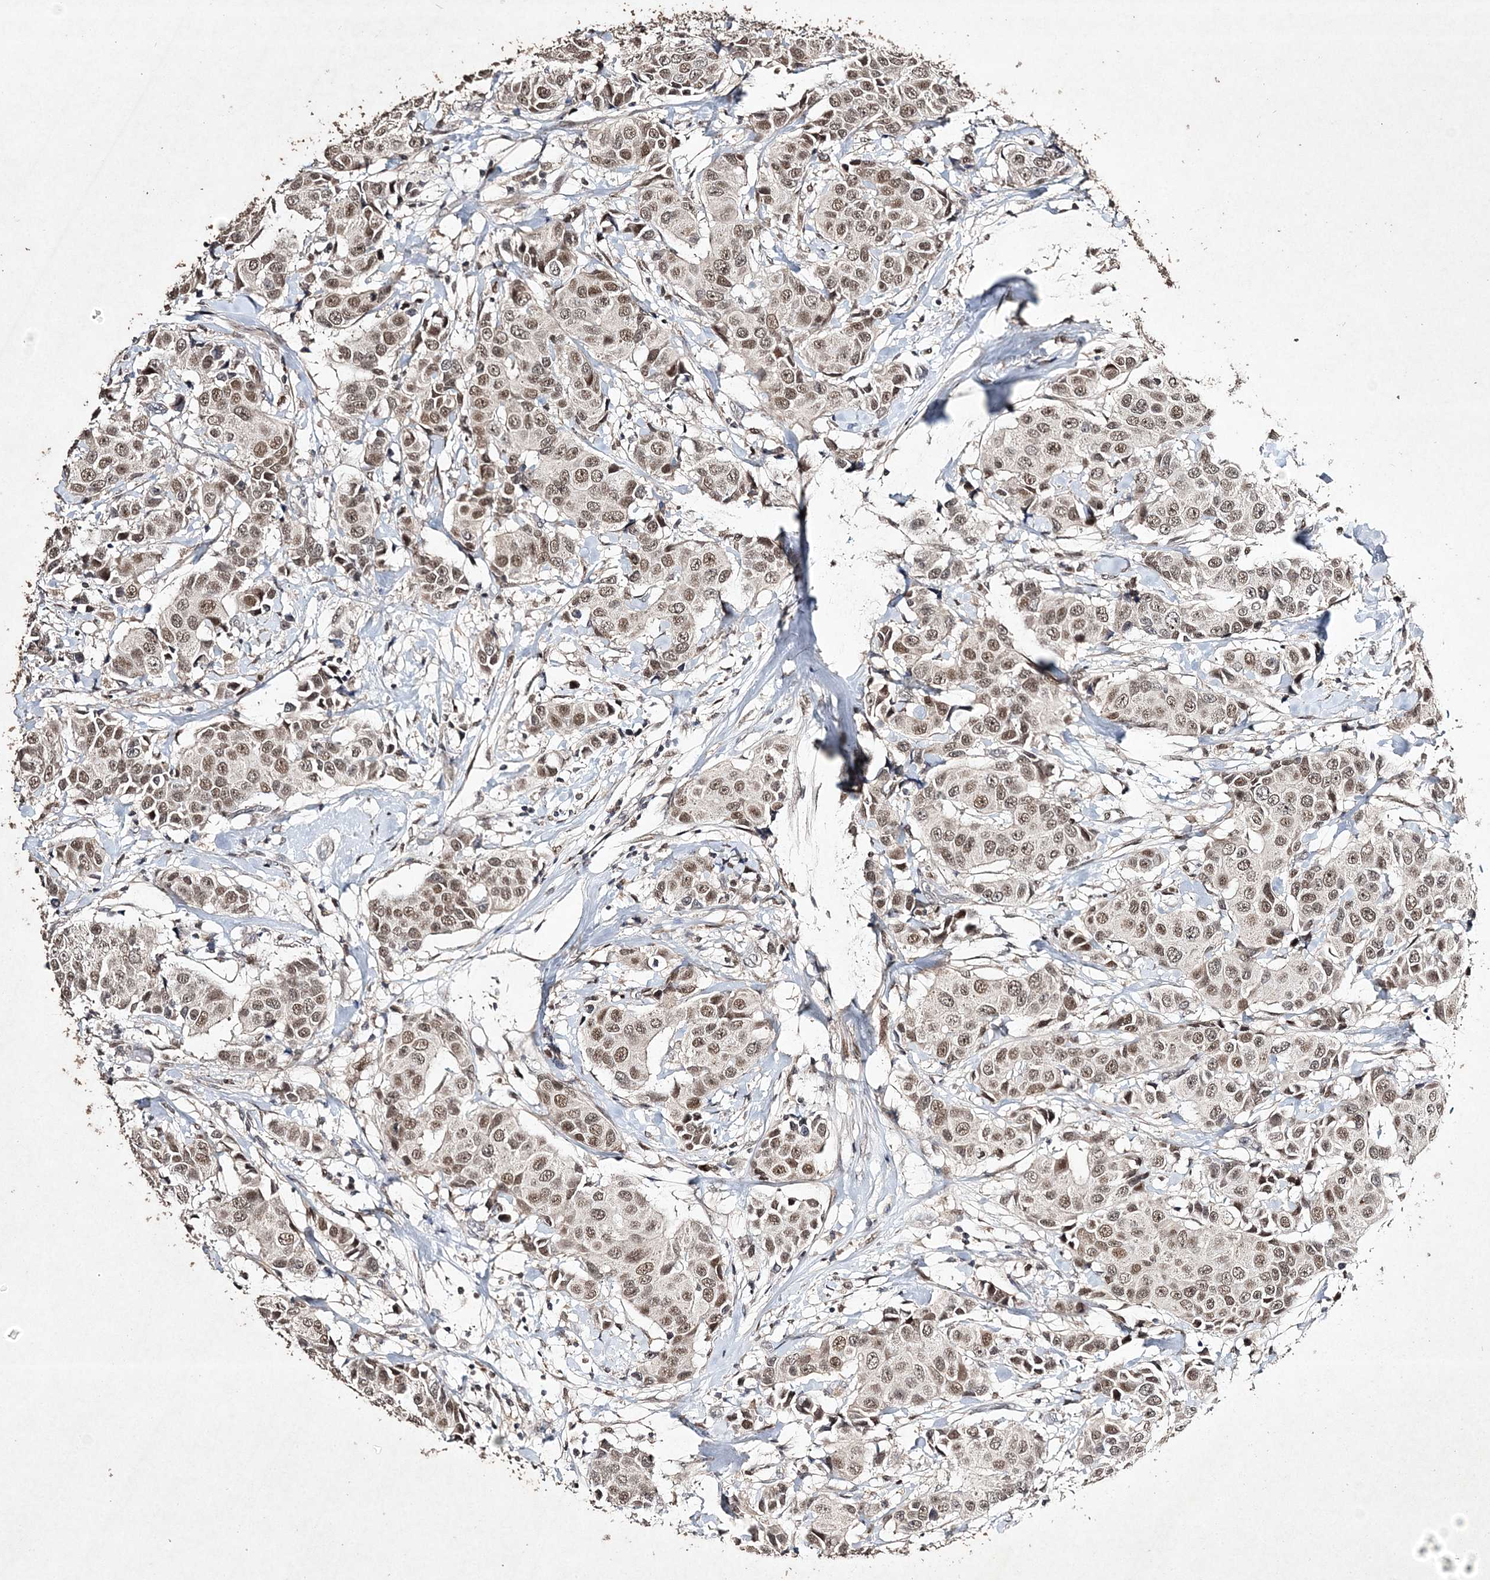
{"staining": {"intensity": "moderate", "quantity": ">75%", "location": "nuclear"}, "tissue": "breast cancer", "cell_type": "Tumor cells", "image_type": "cancer", "snomed": [{"axis": "morphology", "description": "Normal tissue, NOS"}, {"axis": "morphology", "description": "Duct carcinoma"}, {"axis": "topography", "description": "Breast"}], "caption": "Breast intraductal carcinoma tissue shows moderate nuclear staining in about >75% of tumor cells (Brightfield microscopy of DAB IHC at high magnification).", "gene": "C3orf38", "patient": {"sex": "female", "age": 39}}